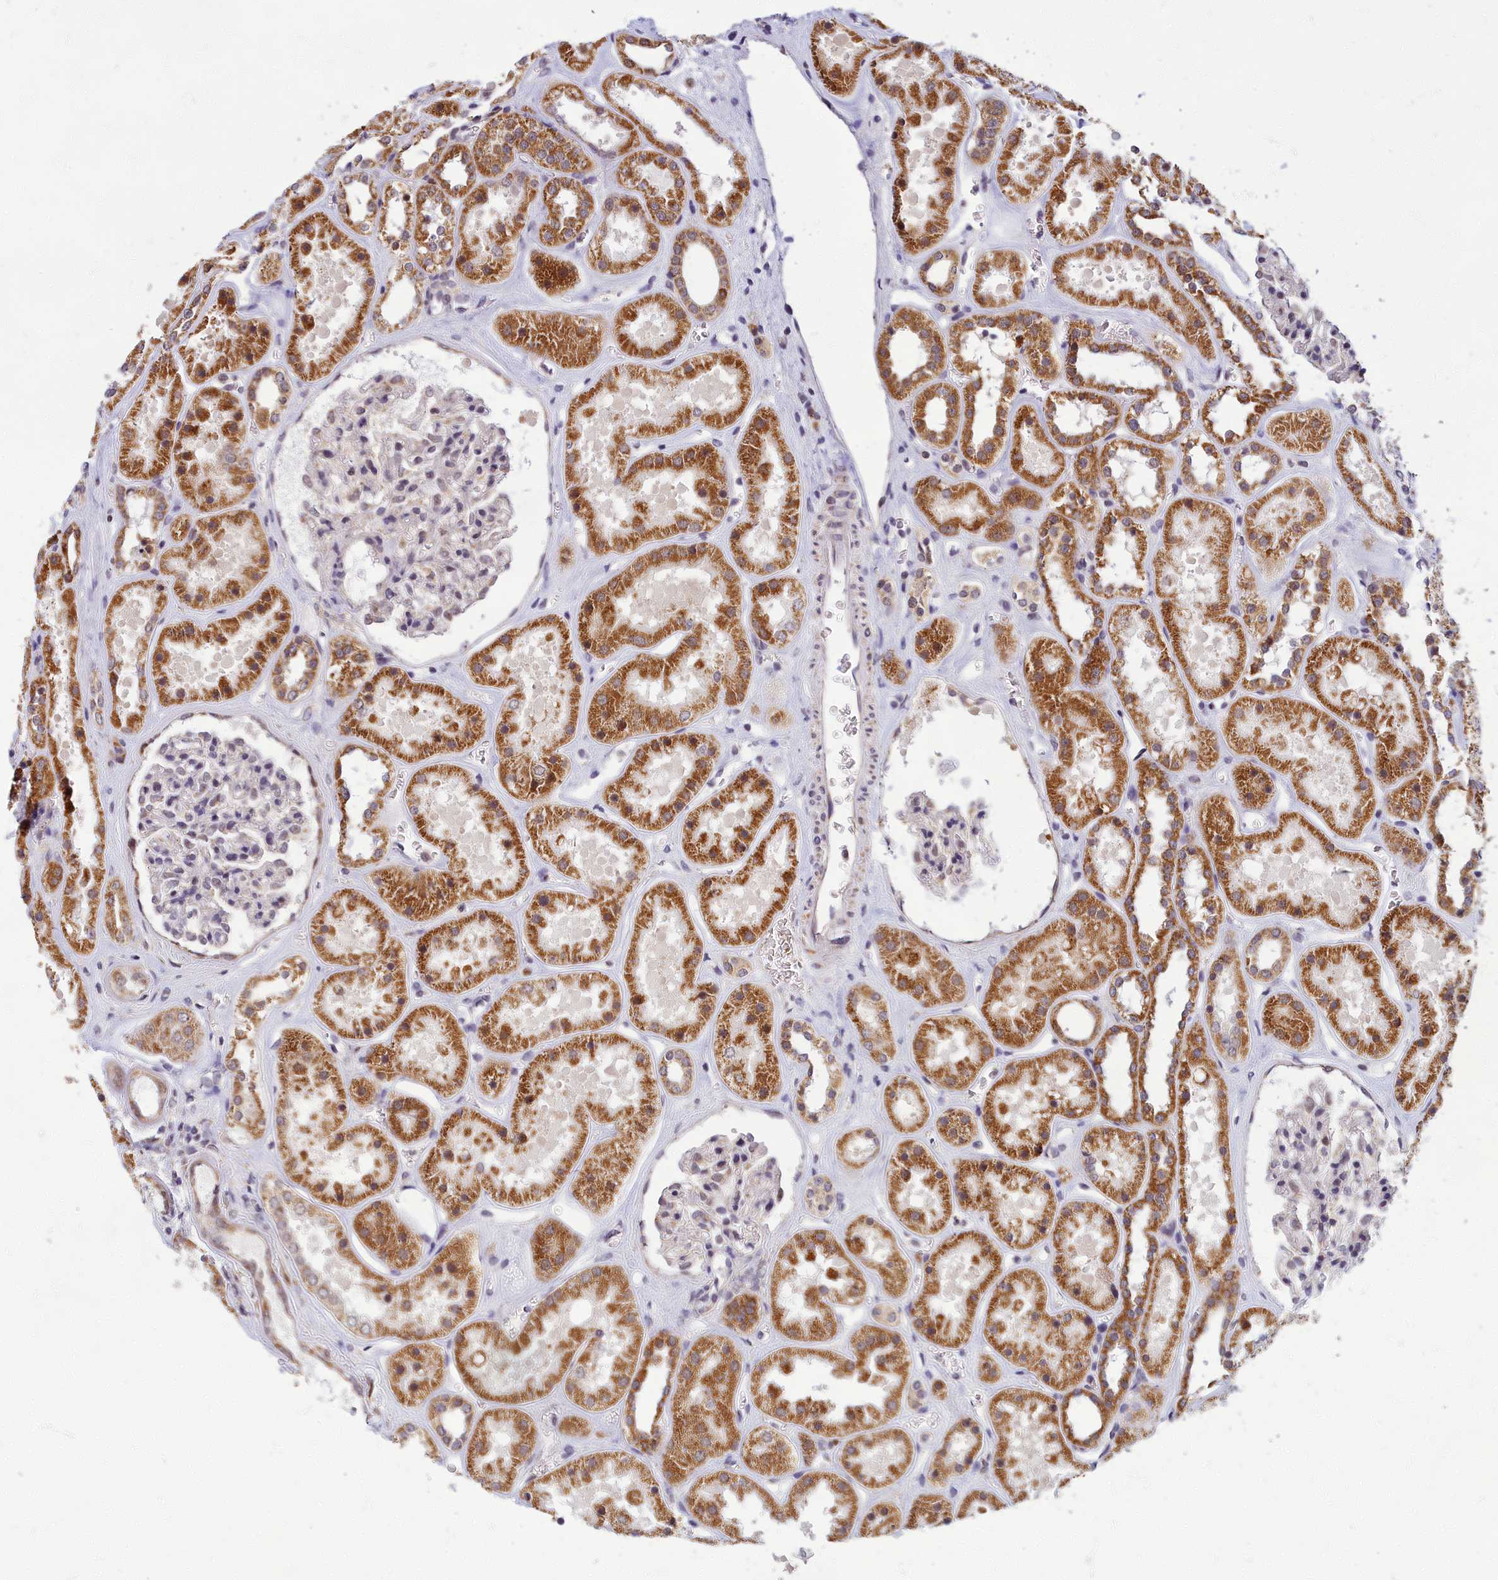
{"staining": {"intensity": "weak", "quantity": "<25%", "location": "nuclear"}, "tissue": "kidney", "cell_type": "Cells in glomeruli", "image_type": "normal", "snomed": [{"axis": "morphology", "description": "Normal tissue, NOS"}, {"axis": "topography", "description": "Kidney"}], "caption": "Kidney was stained to show a protein in brown. There is no significant staining in cells in glomeruli. (Brightfield microscopy of DAB IHC at high magnification).", "gene": "EARS2", "patient": {"sex": "female", "age": 41}}